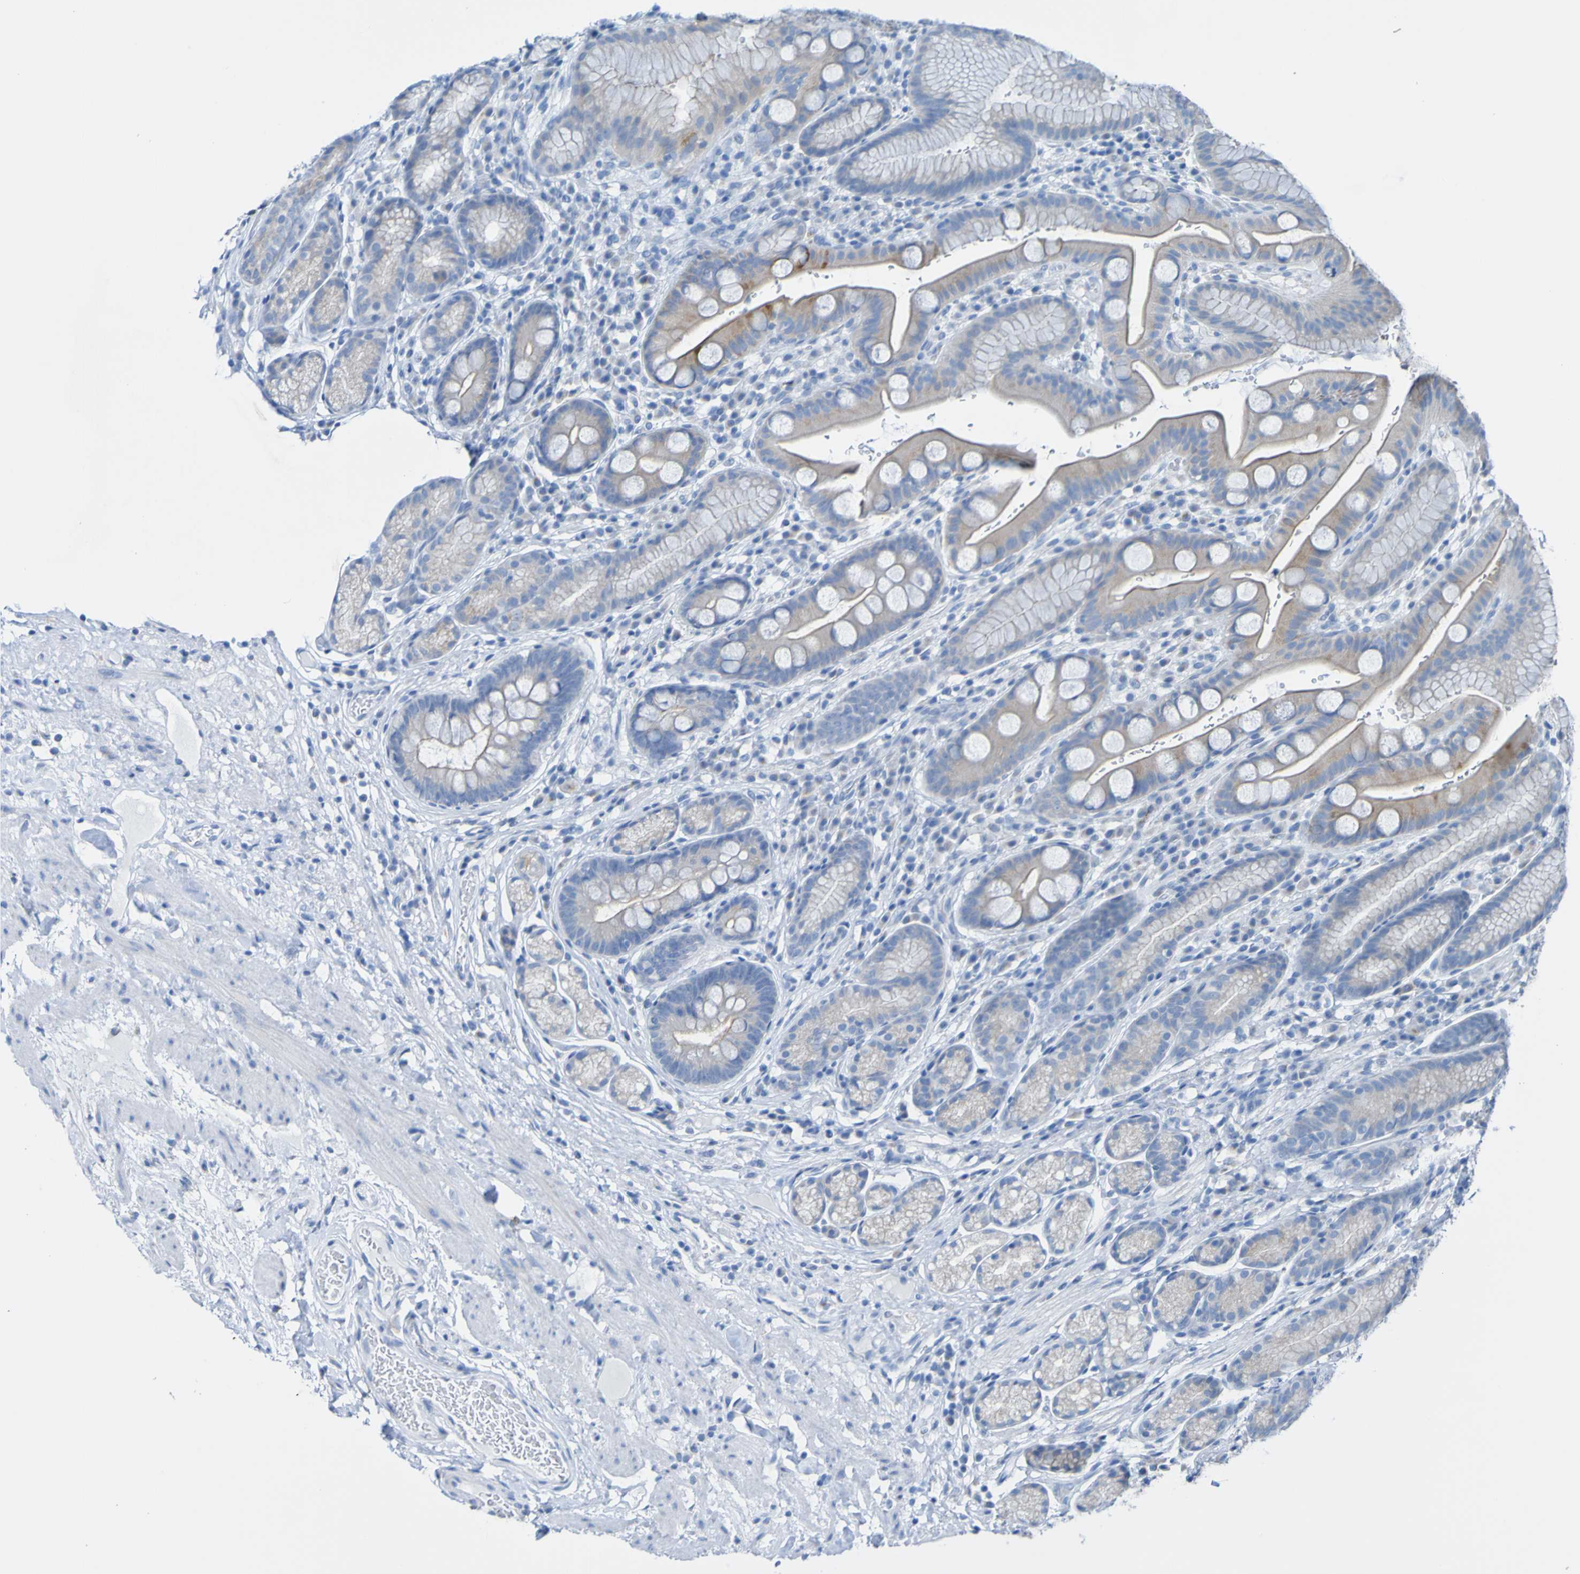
{"staining": {"intensity": "weak", "quantity": "25%-75%", "location": "cytoplasmic/membranous"}, "tissue": "stomach", "cell_type": "Glandular cells", "image_type": "normal", "snomed": [{"axis": "morphology", "description": "Normal tissue, NOS"}, {"axis": "topography", "description": "Stomach, lower"}], "caption": "Human stomach stained with a brown dye exhibits weak cytoplasmic/membranous positive expression in approximately 25%-75% of glandular cells.", "gene": "ACMSD", "patient": {"sex": "male", "age": 52}}